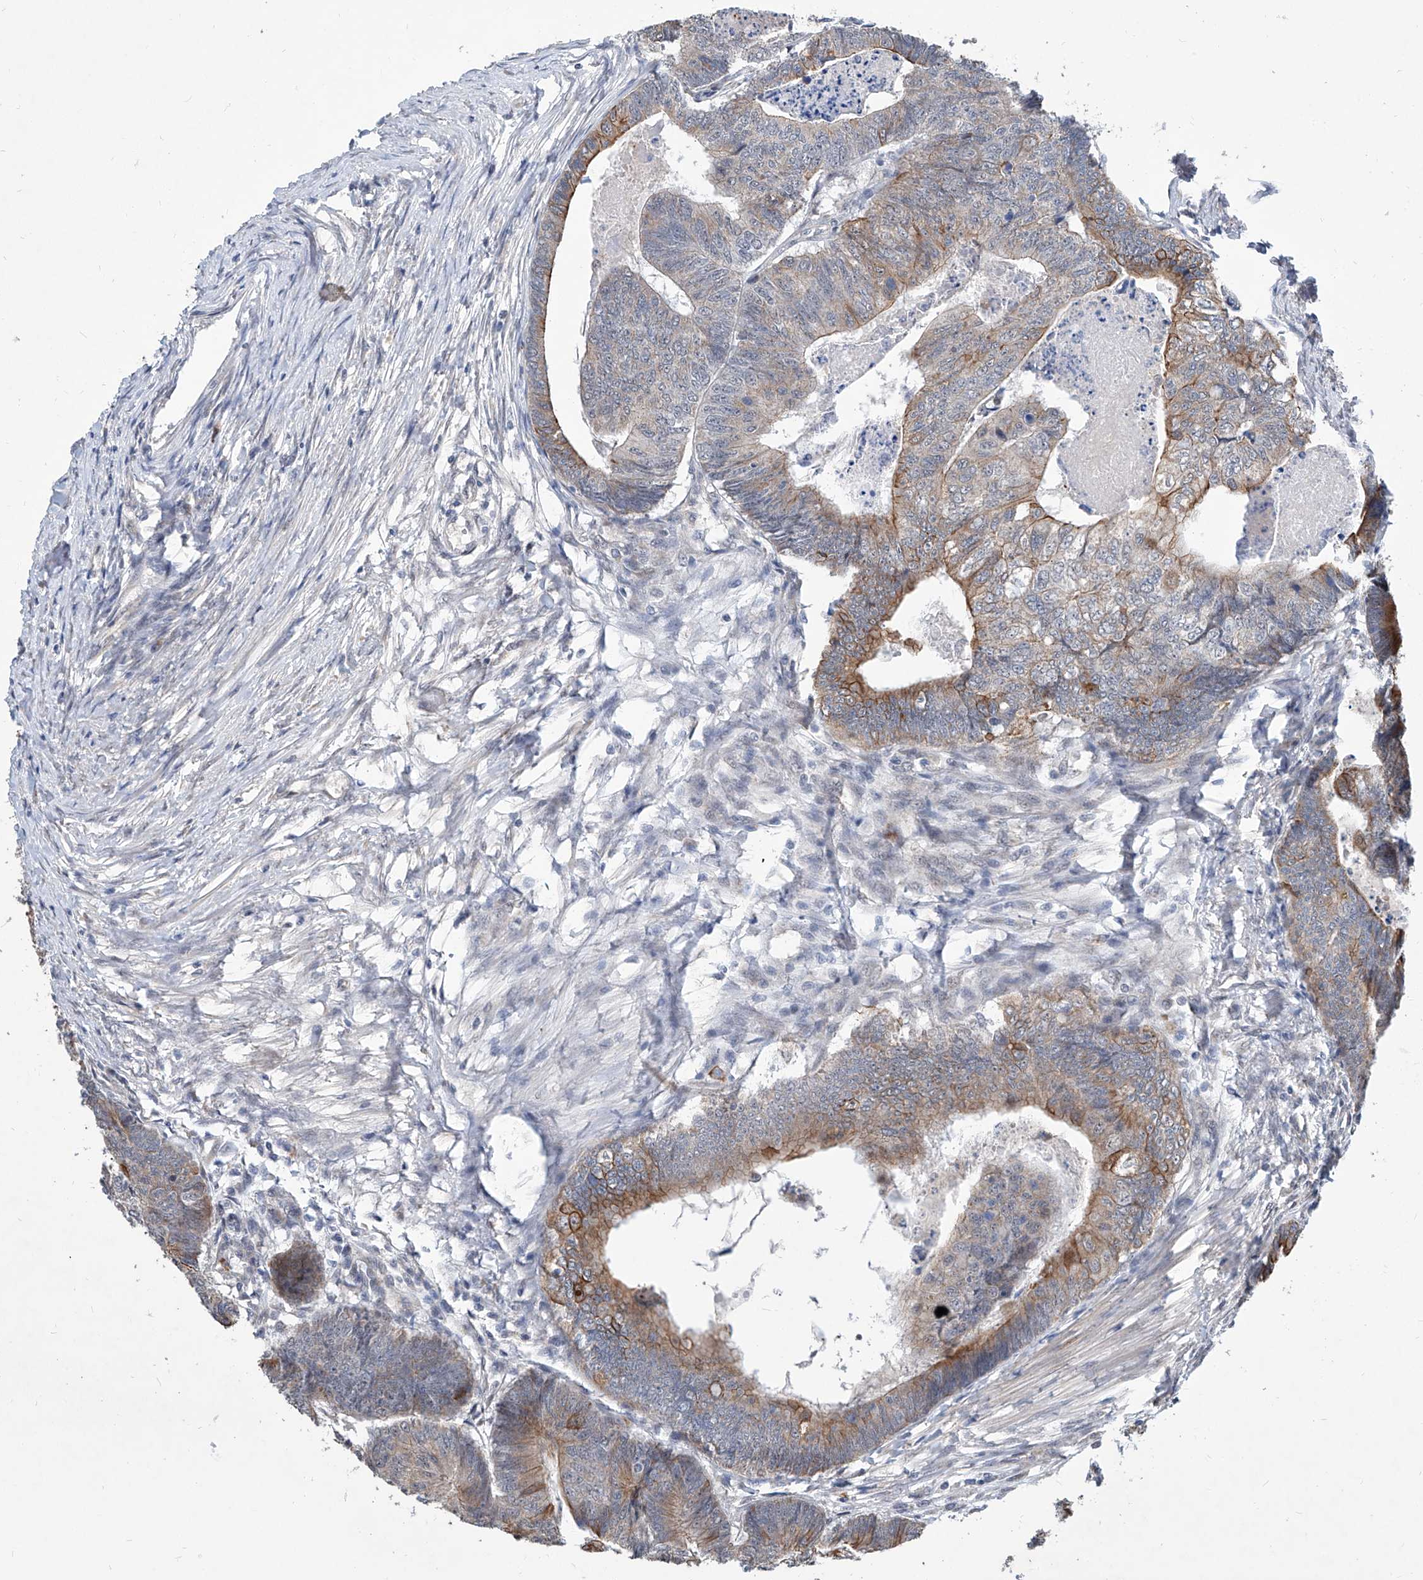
{"staining": {"intensity": "moderate", "quantity": "25%-75%", "location": "cytoplasmic/membranous"}, "tissue": "colorectal cancer", "cell_type": "Tumor cells", "image_type": "cancer", "snomed": [{"axis": "morphology", "description": "Adenocarcinoma, NOS"}, {"axis": "topography", "description": "Colon"}], "caption": "High-power microscopy captured an immunohistochemistry (IHC) histopathology image of adenocarcinoma (colorectal), revealing moderate cytoplasmic/membranous staining in approximately 25%-75% of tumor cells.", "gene": "MFSD4B", "patient": {"sex": "female", "age": 67}}